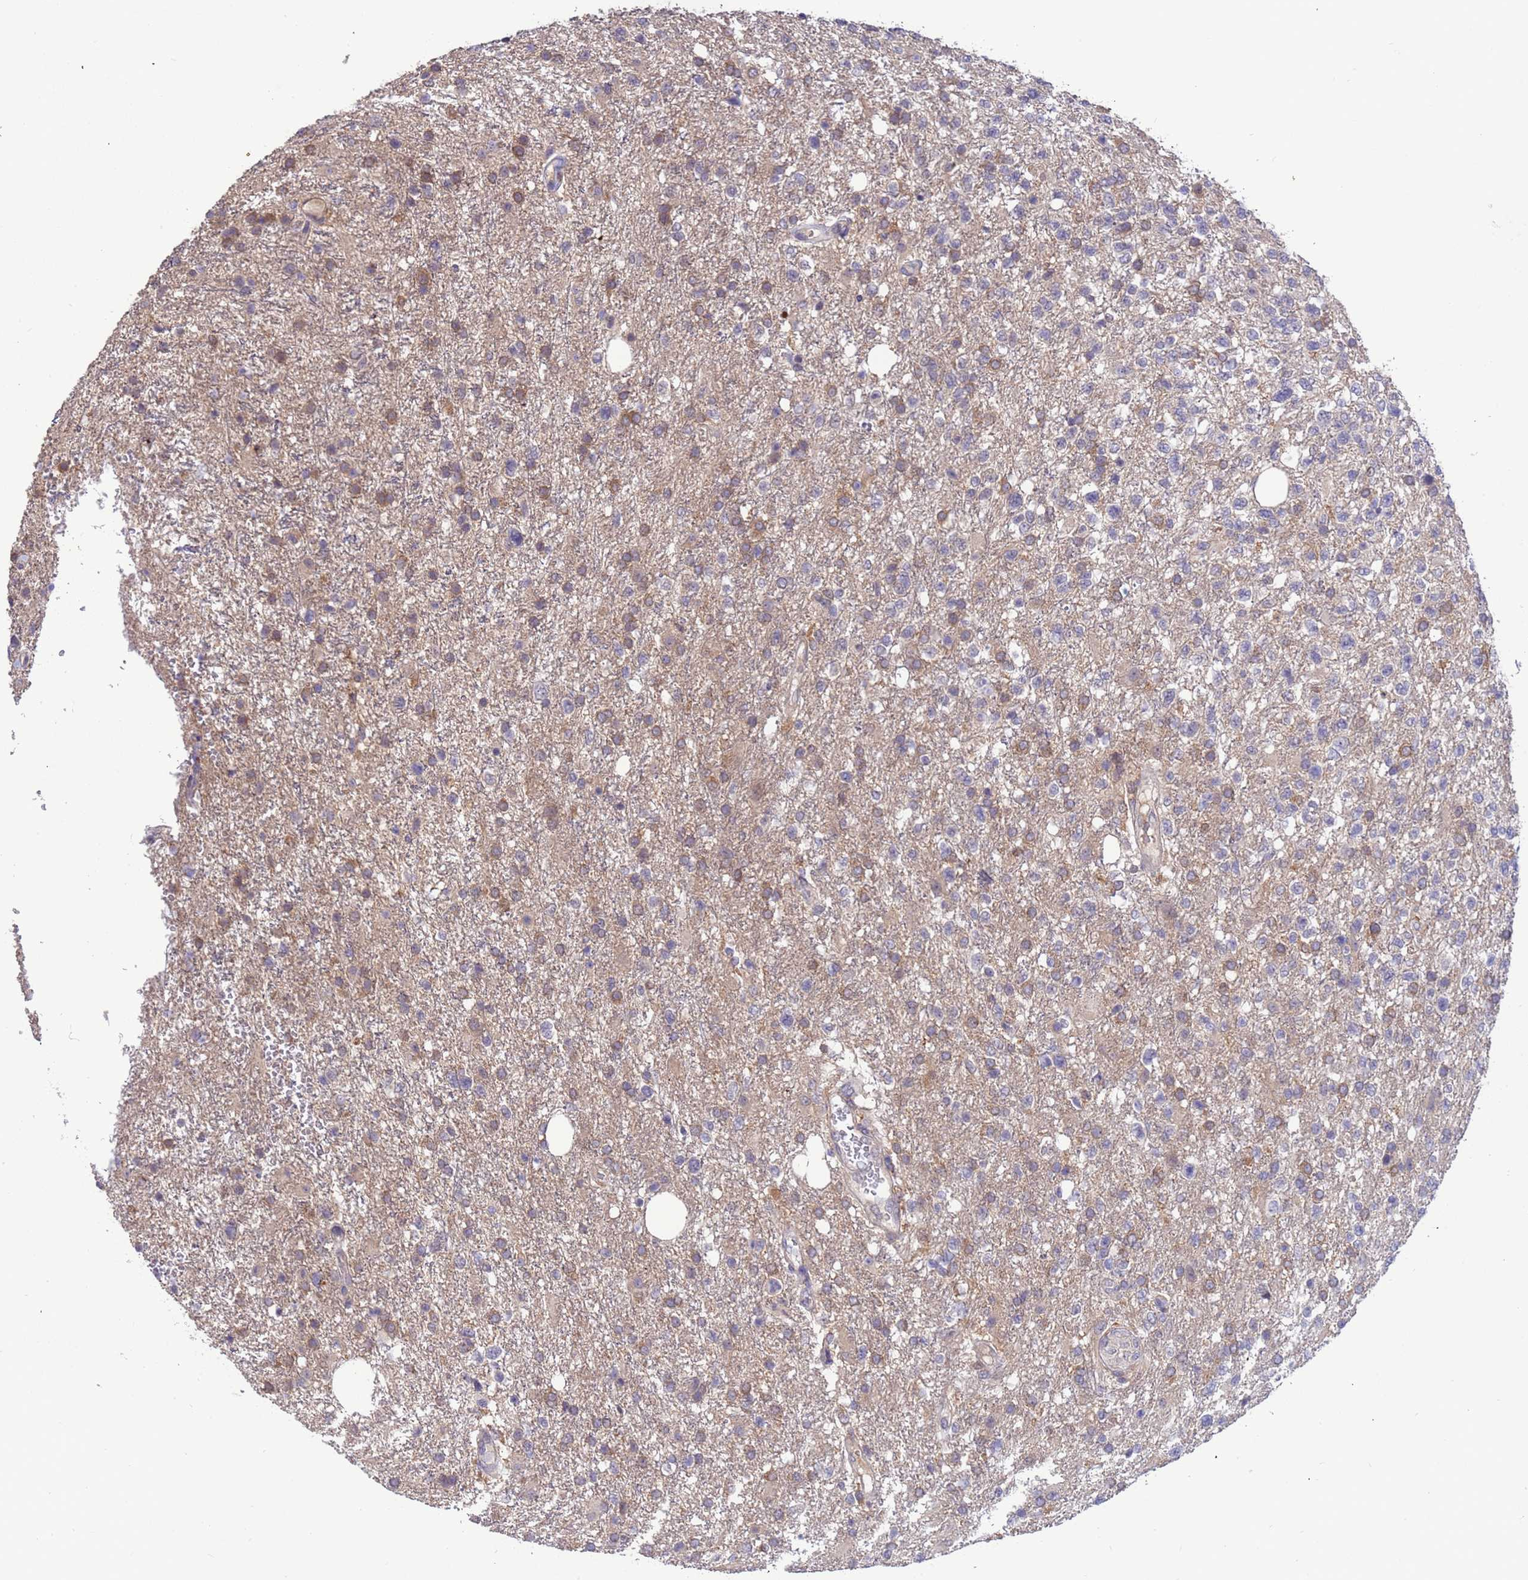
{"staining": {"intensity": "weak", "quantity": "<25%", "location": "cytoplasmic/membranous"}, "tissue": "glioma", "cell_type": "Tumor cells", "image_type": "cancer", "snomed": [{"axis": "morphology", "description": "Glioma, malignant, High grade"}, {"axis": "topography", "description": "Brain"}], "caption": "Tumor cells are negative for protein expression in human malignant glioma (high-grade).", "gene": "AMPD3", "patient": {"sex": "male", "age": 56}}